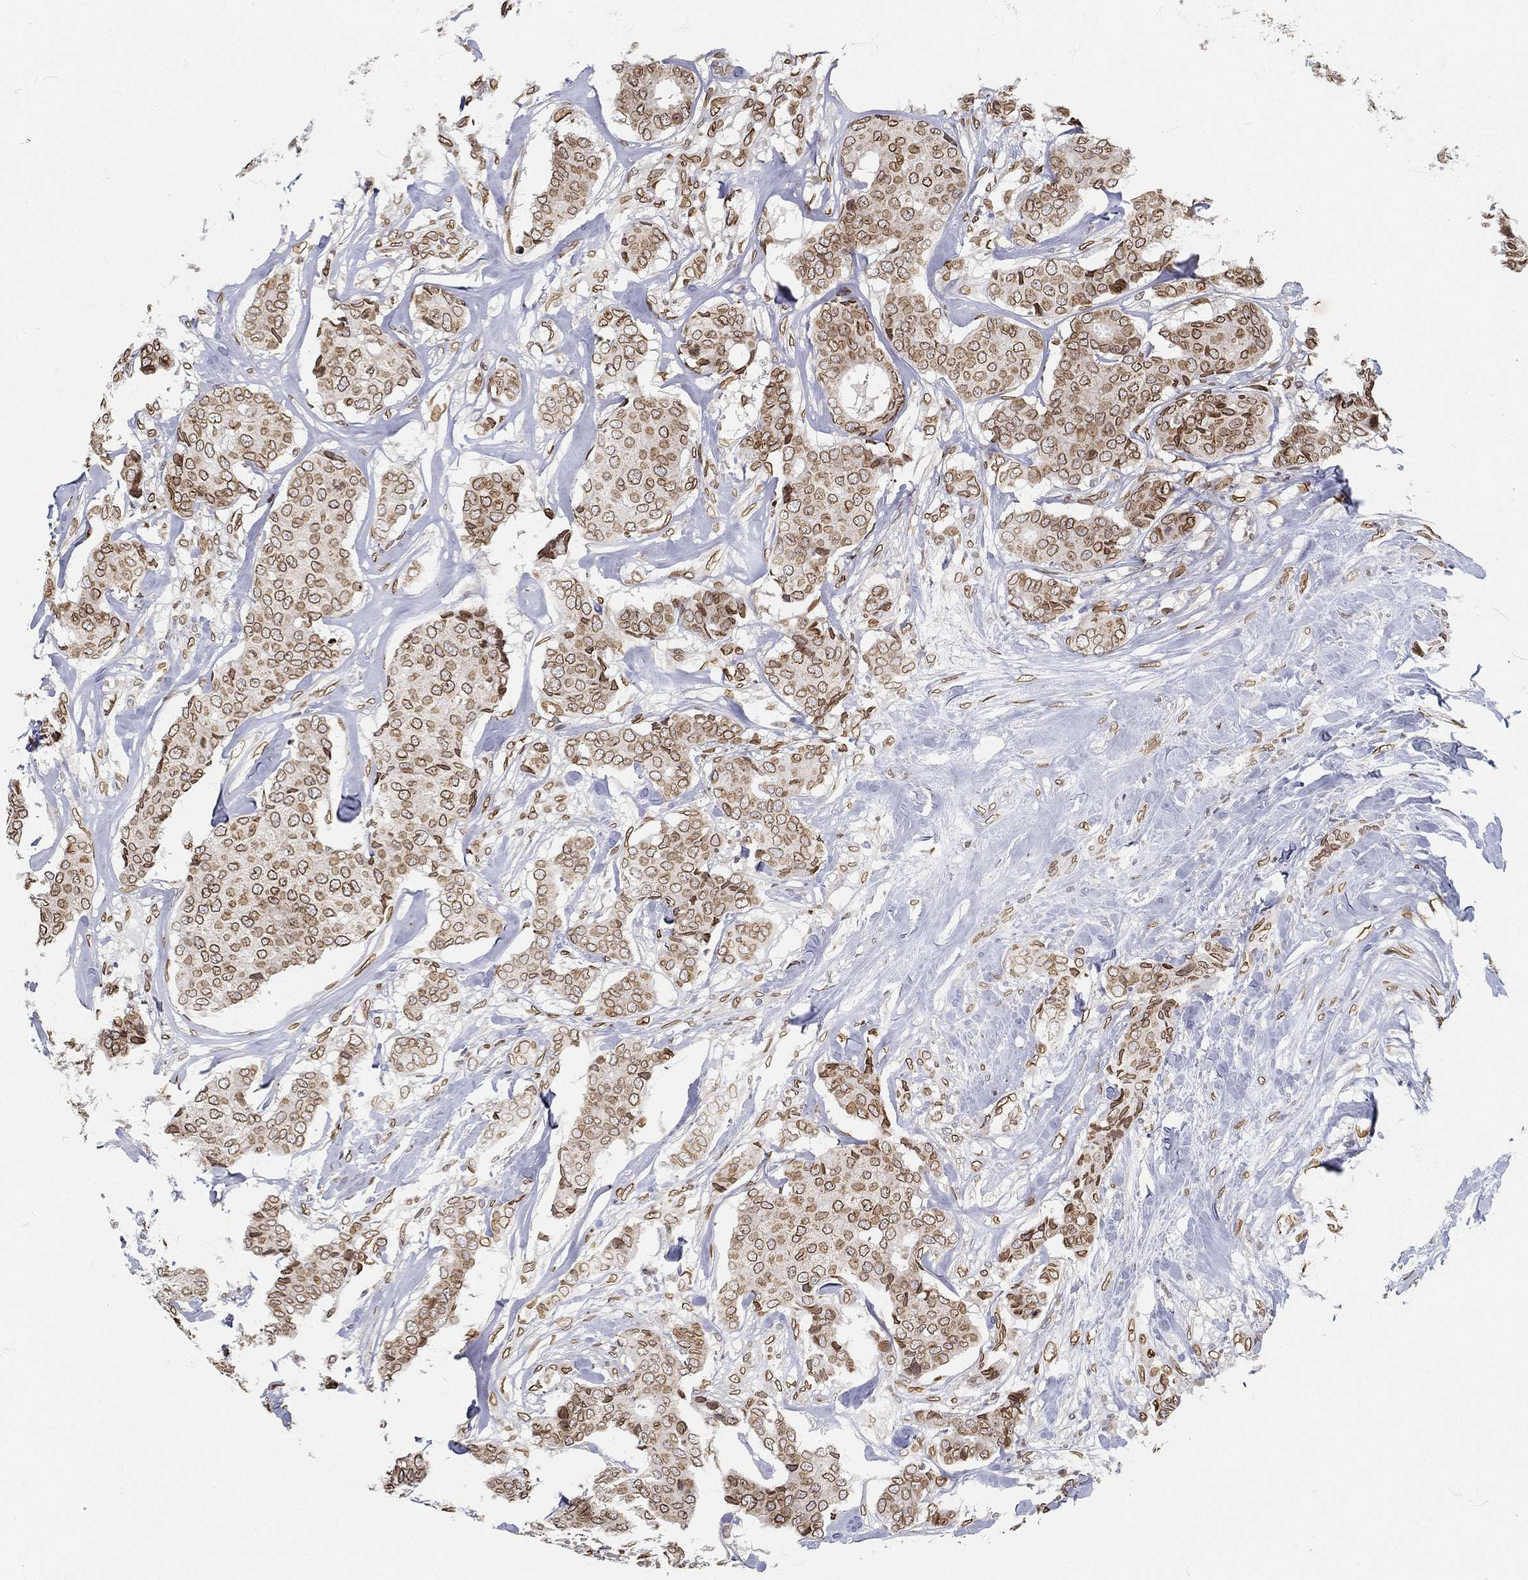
{"staining": {"intensity": "strong", "quantity": ">75%", "location": "cytoplasmic/membranous,nuclear"}, "tissue": "breast cancer", "cell_type": "Tumor cells", "image_type": "cancer", "snomed": [{"axis": "morphology", "description": "Duct carcinoma"}, {"axis": "topography", "description": "Breast"}], "caption": "Immunohistochemical staining of breast infiltrating ductal carcinoma shows high levels of strong cytoplasmic/membranous and nuclear protein expression in approximately >75% of tumor cells. The protein of interest is shown in brown color, while the nuclei are stained blue.", "gene": "PALB2", "patient": {"sex": "female", "age": 75}}